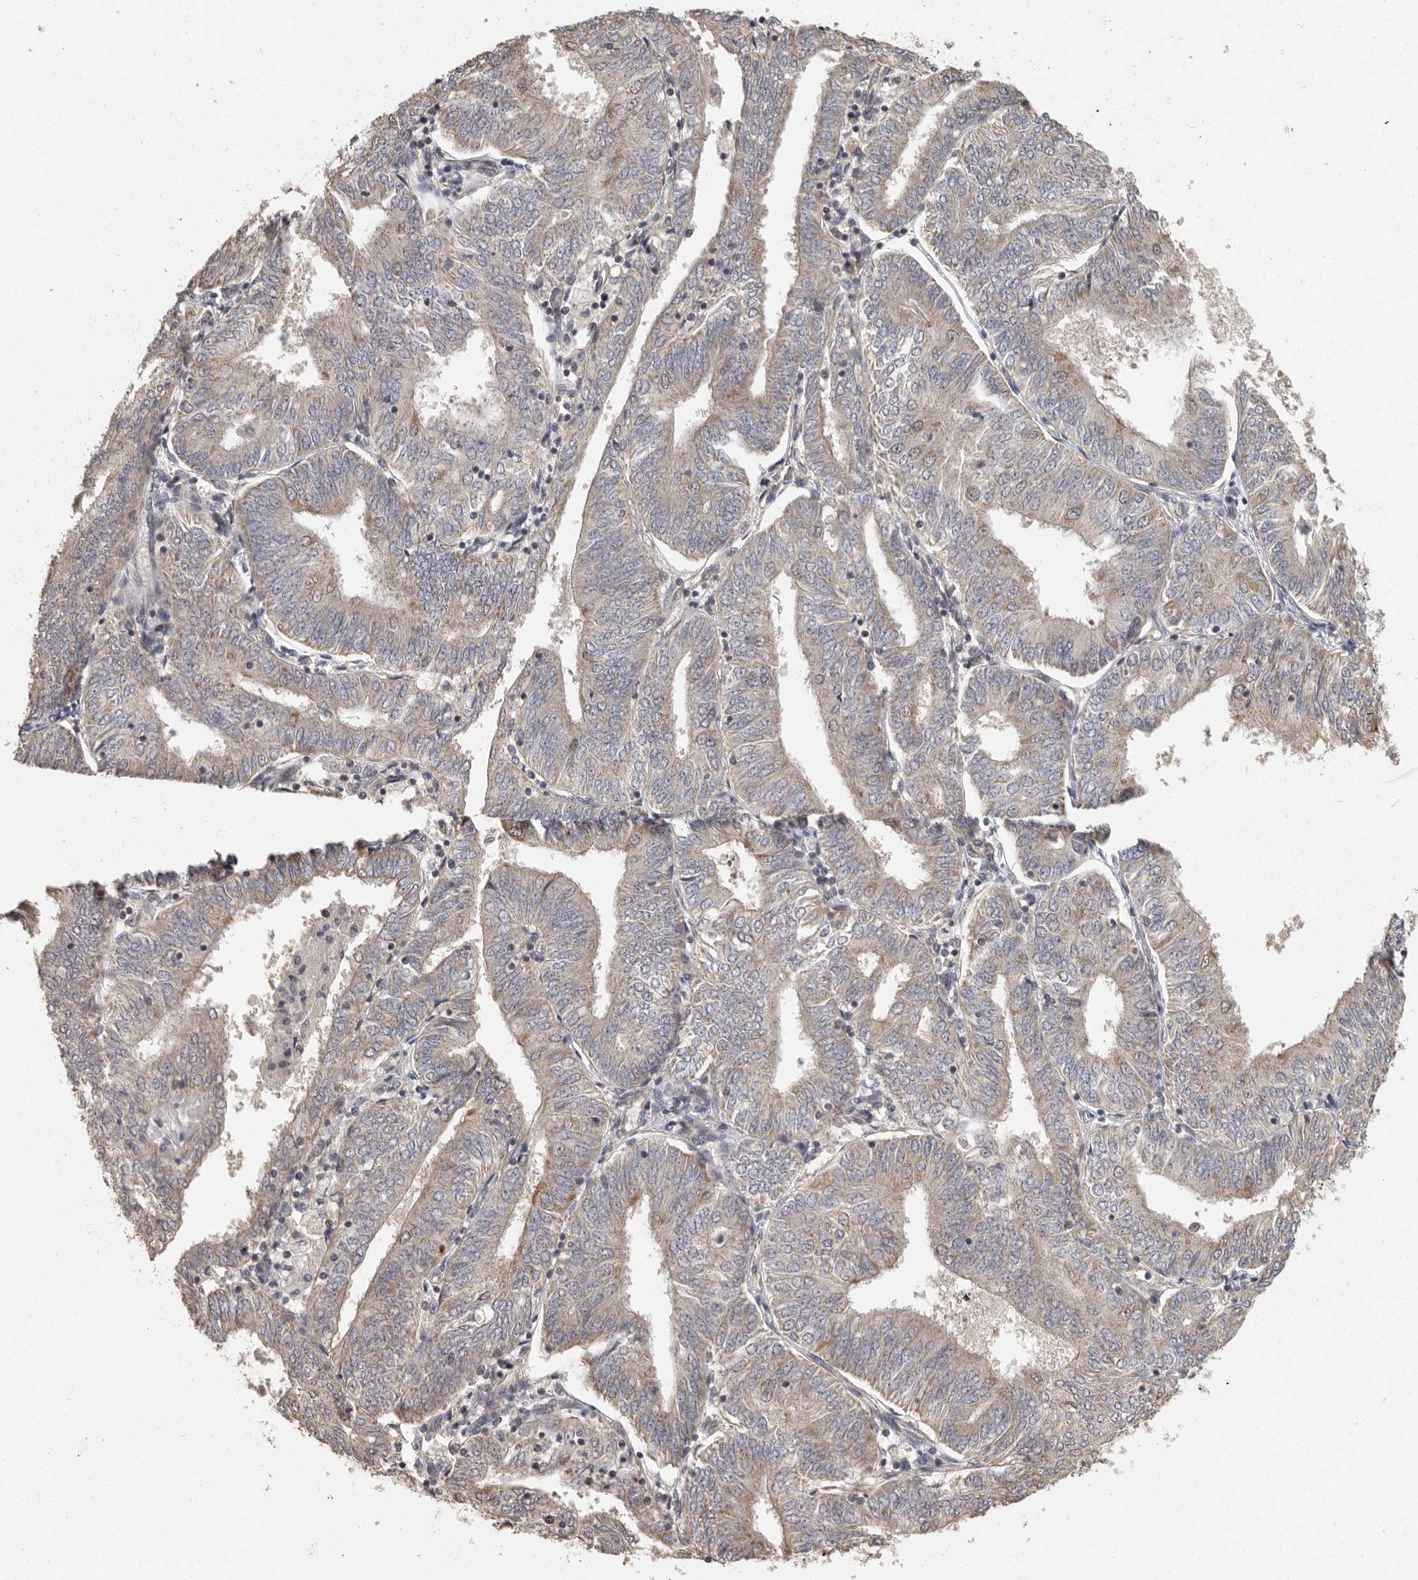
{"staining": {"intensity": "weak", "quantity": "<25%", "location": "cytoplasmic/membranous"}, "tissue": "endometrial cancer", "cell_type": "Tumor cells", "image_type": "cancer", "snomed": [{"axis": "morphology", "description": "Adenocarcinoma, NOS"}, {"axis": "topography", "description": "Endometrium"}], "caption": "This is an IHC histopathology image of human adenocarcinoma (endometrial). There is no staining in tumor cells.", "gene": "BAIAP2", "patient": {"sex": "female", "age": 58}}